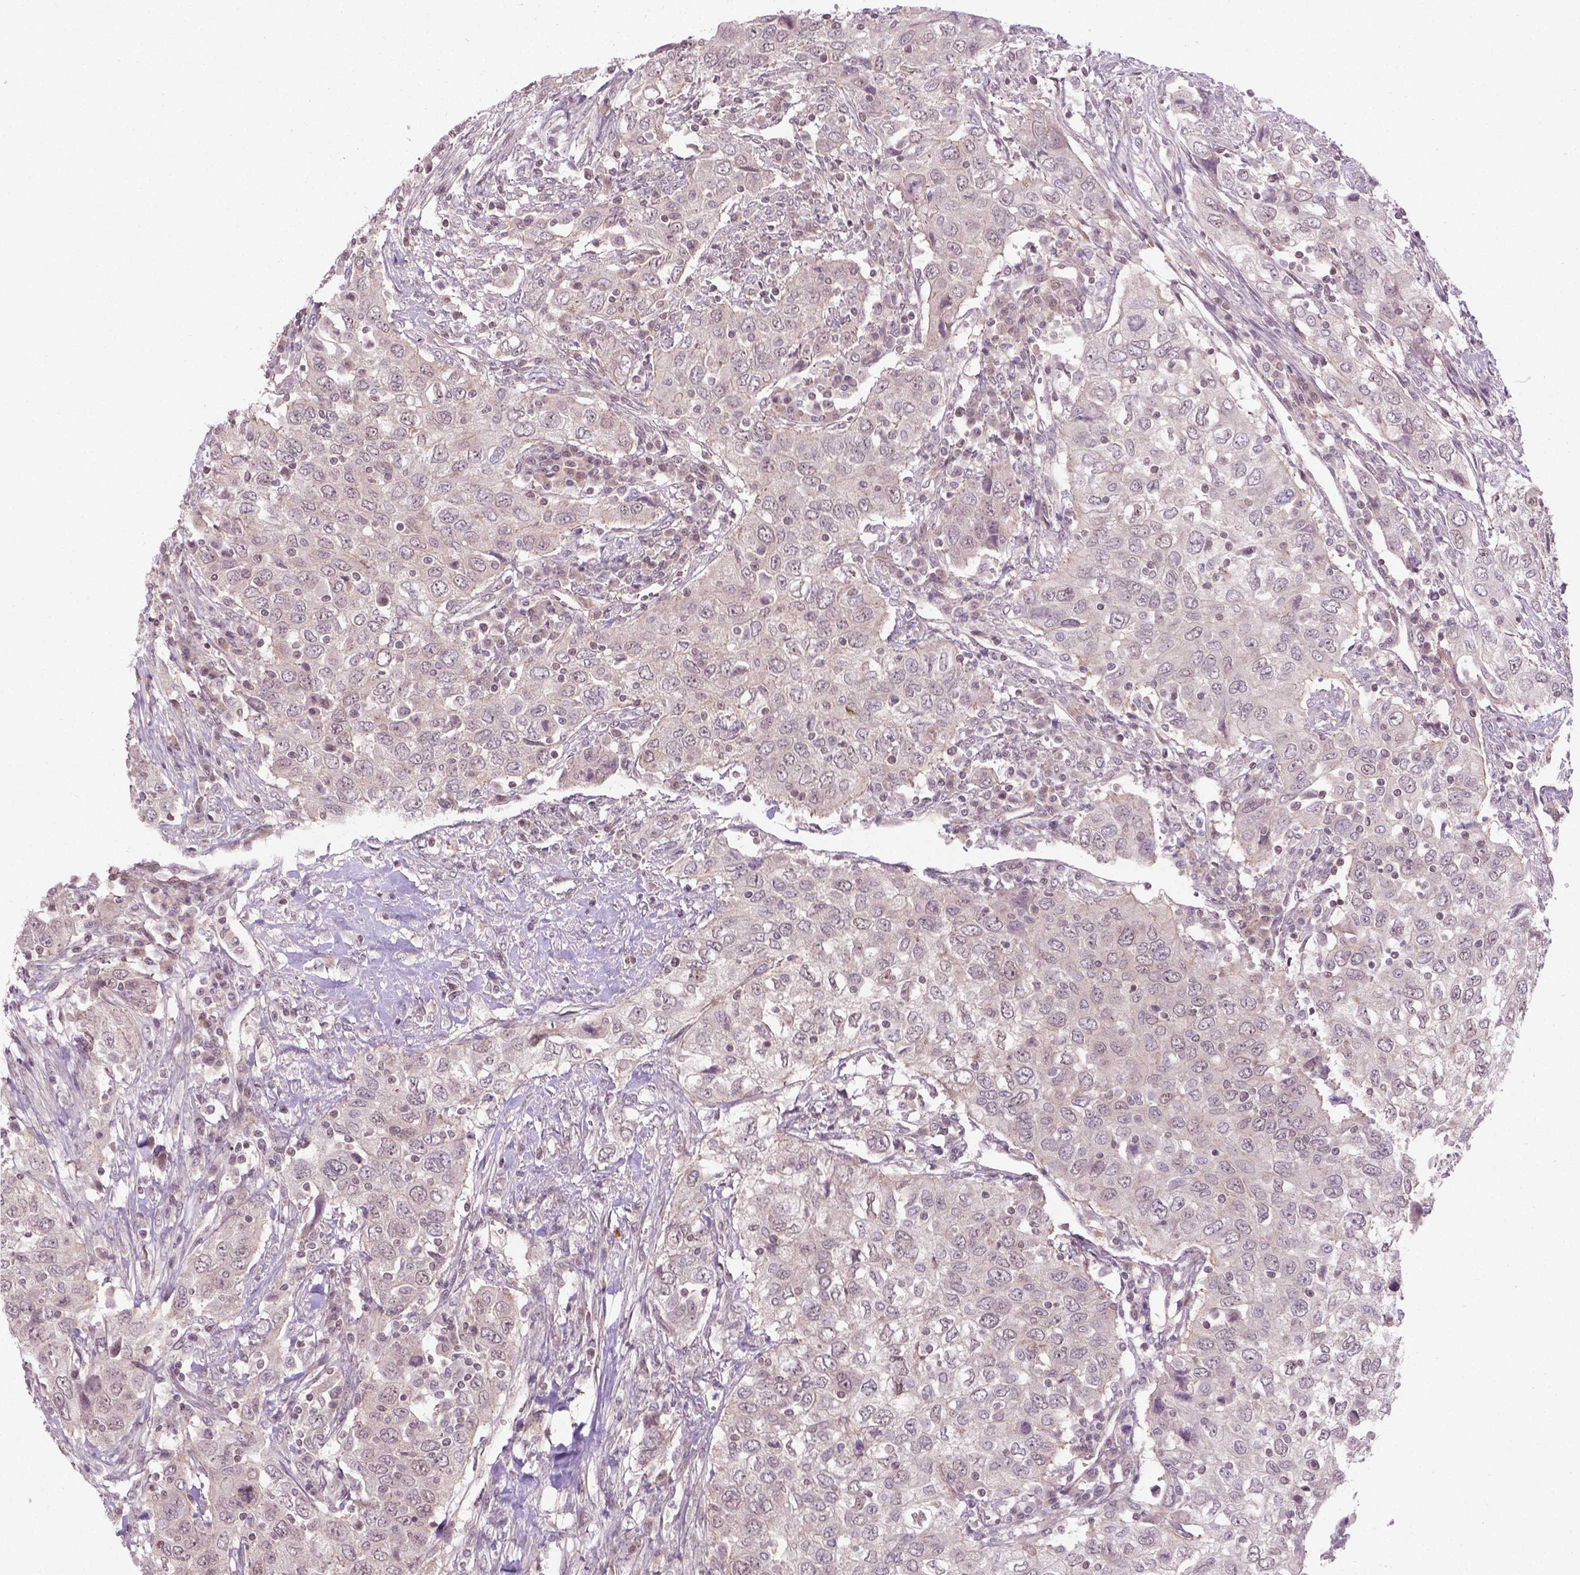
{"staining": {"intensity": "weak", "quantity": "25%-75%", "location": "nuclear"}, "tissue": "urothelial cancer", "cell_type": "Tumor cells", "image_type": "cancer", "snomed": [{"axis": "morphology", "description": "Urothelial carcinoma, High grade"}, {"axis": "topography", "description": "Urinary bladder"}], "caption": "Urothelial cancer was stained to show a protein in brown. There is low levels of weak nuclear staining in about 25%-75% of tumor cells.", "gene": "ANKRD54", "patient": {"sex": "male", "age": 76}}